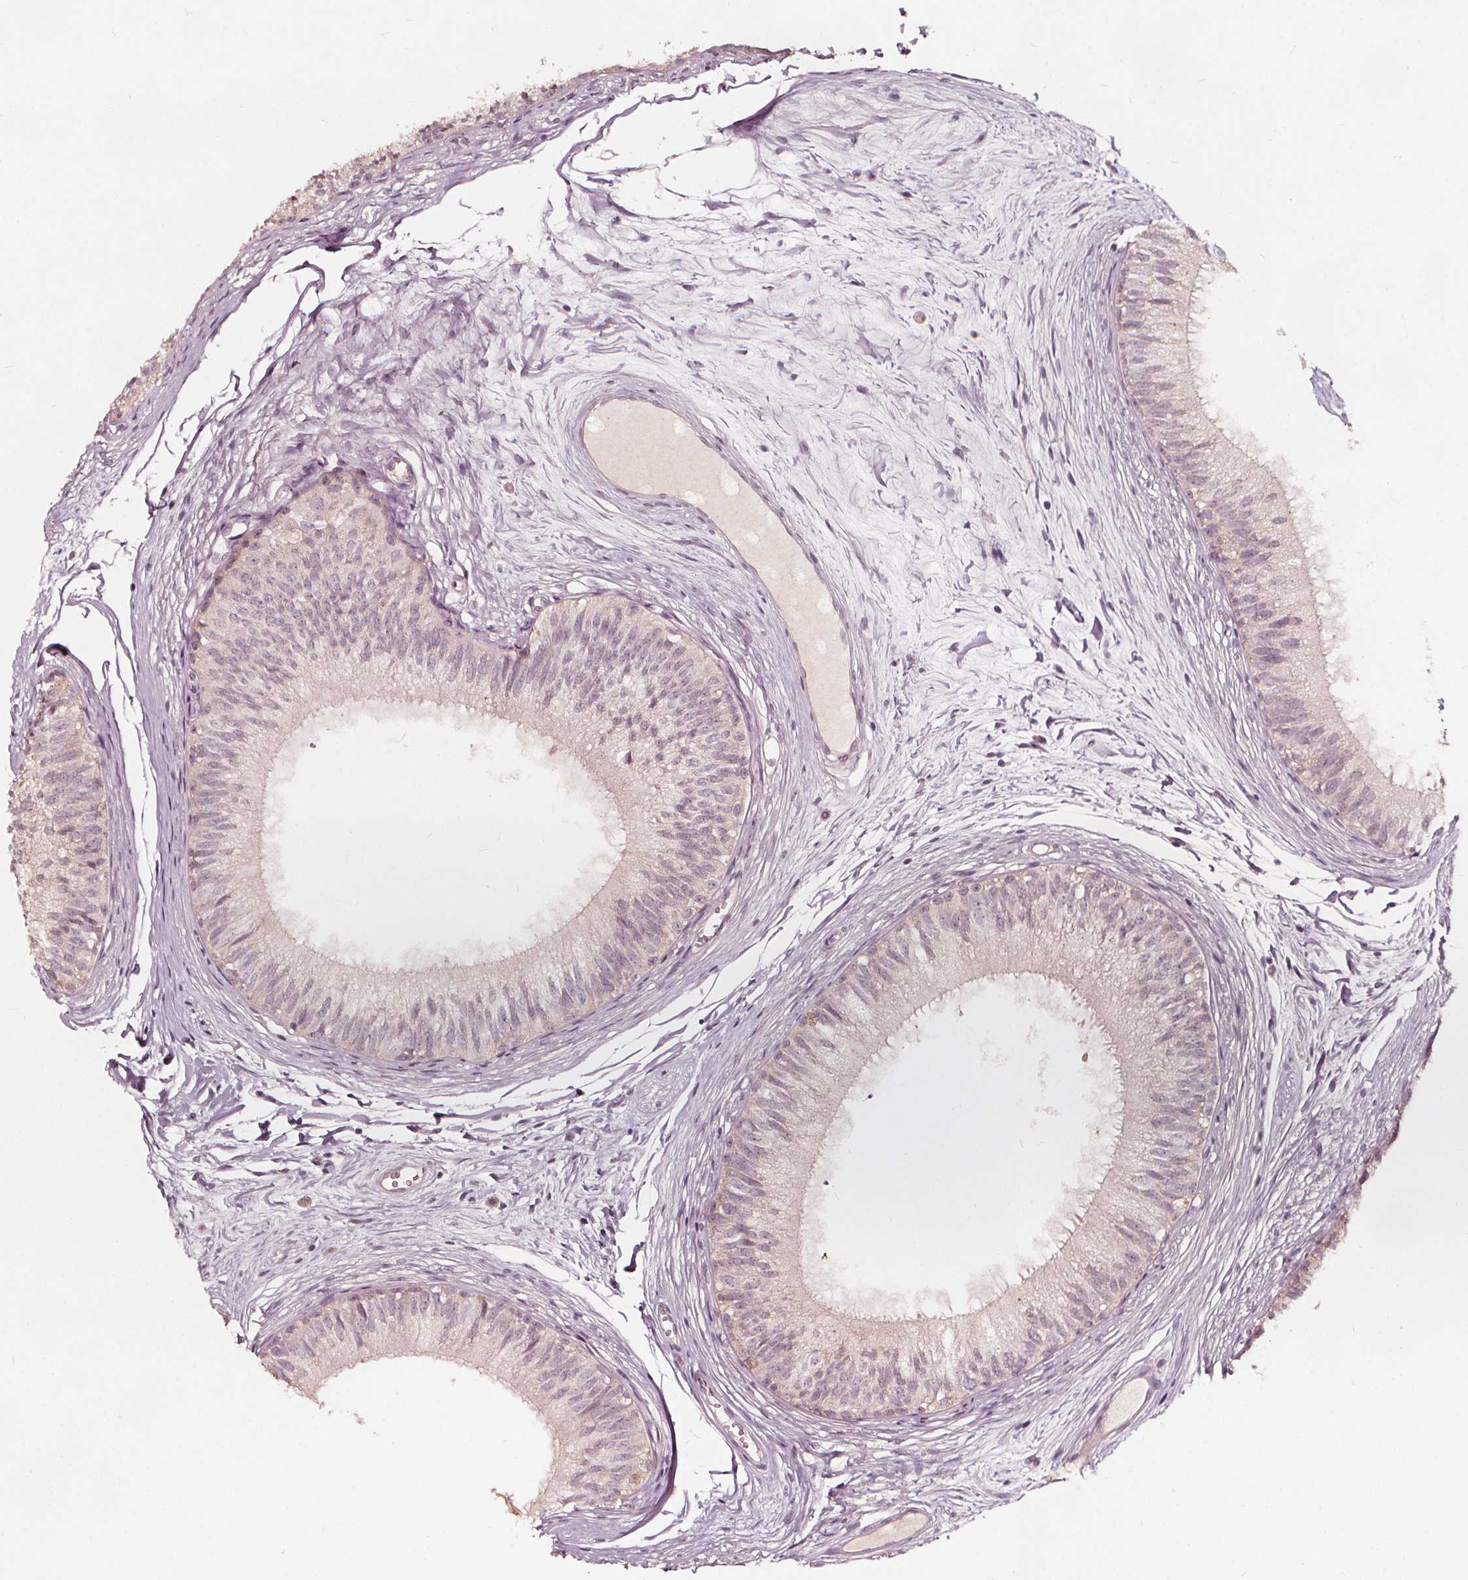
{"staining": {"intensity": "weak", "quantity": "<25%", "location": "cytoplasmic/membranous"}, "tissue": "epididymis", "cell_type": "Glandular cells", "image_type": "normal", "snomed": [{"axis": "morphology", "description": "Normal tissue, NOS"}, {"axis": "topography", "description": "Epididymis"}], "caption": "High magnification brightfield microscopy of benign epididymis stained with DAB (3,3'-diaminobenzidine) (brown) and counterstained with hematoxylin (blue): glandular cells show no significant positivity.", "gene": "NPC1L1", "patient": {"sex": "male", "age": 29}}